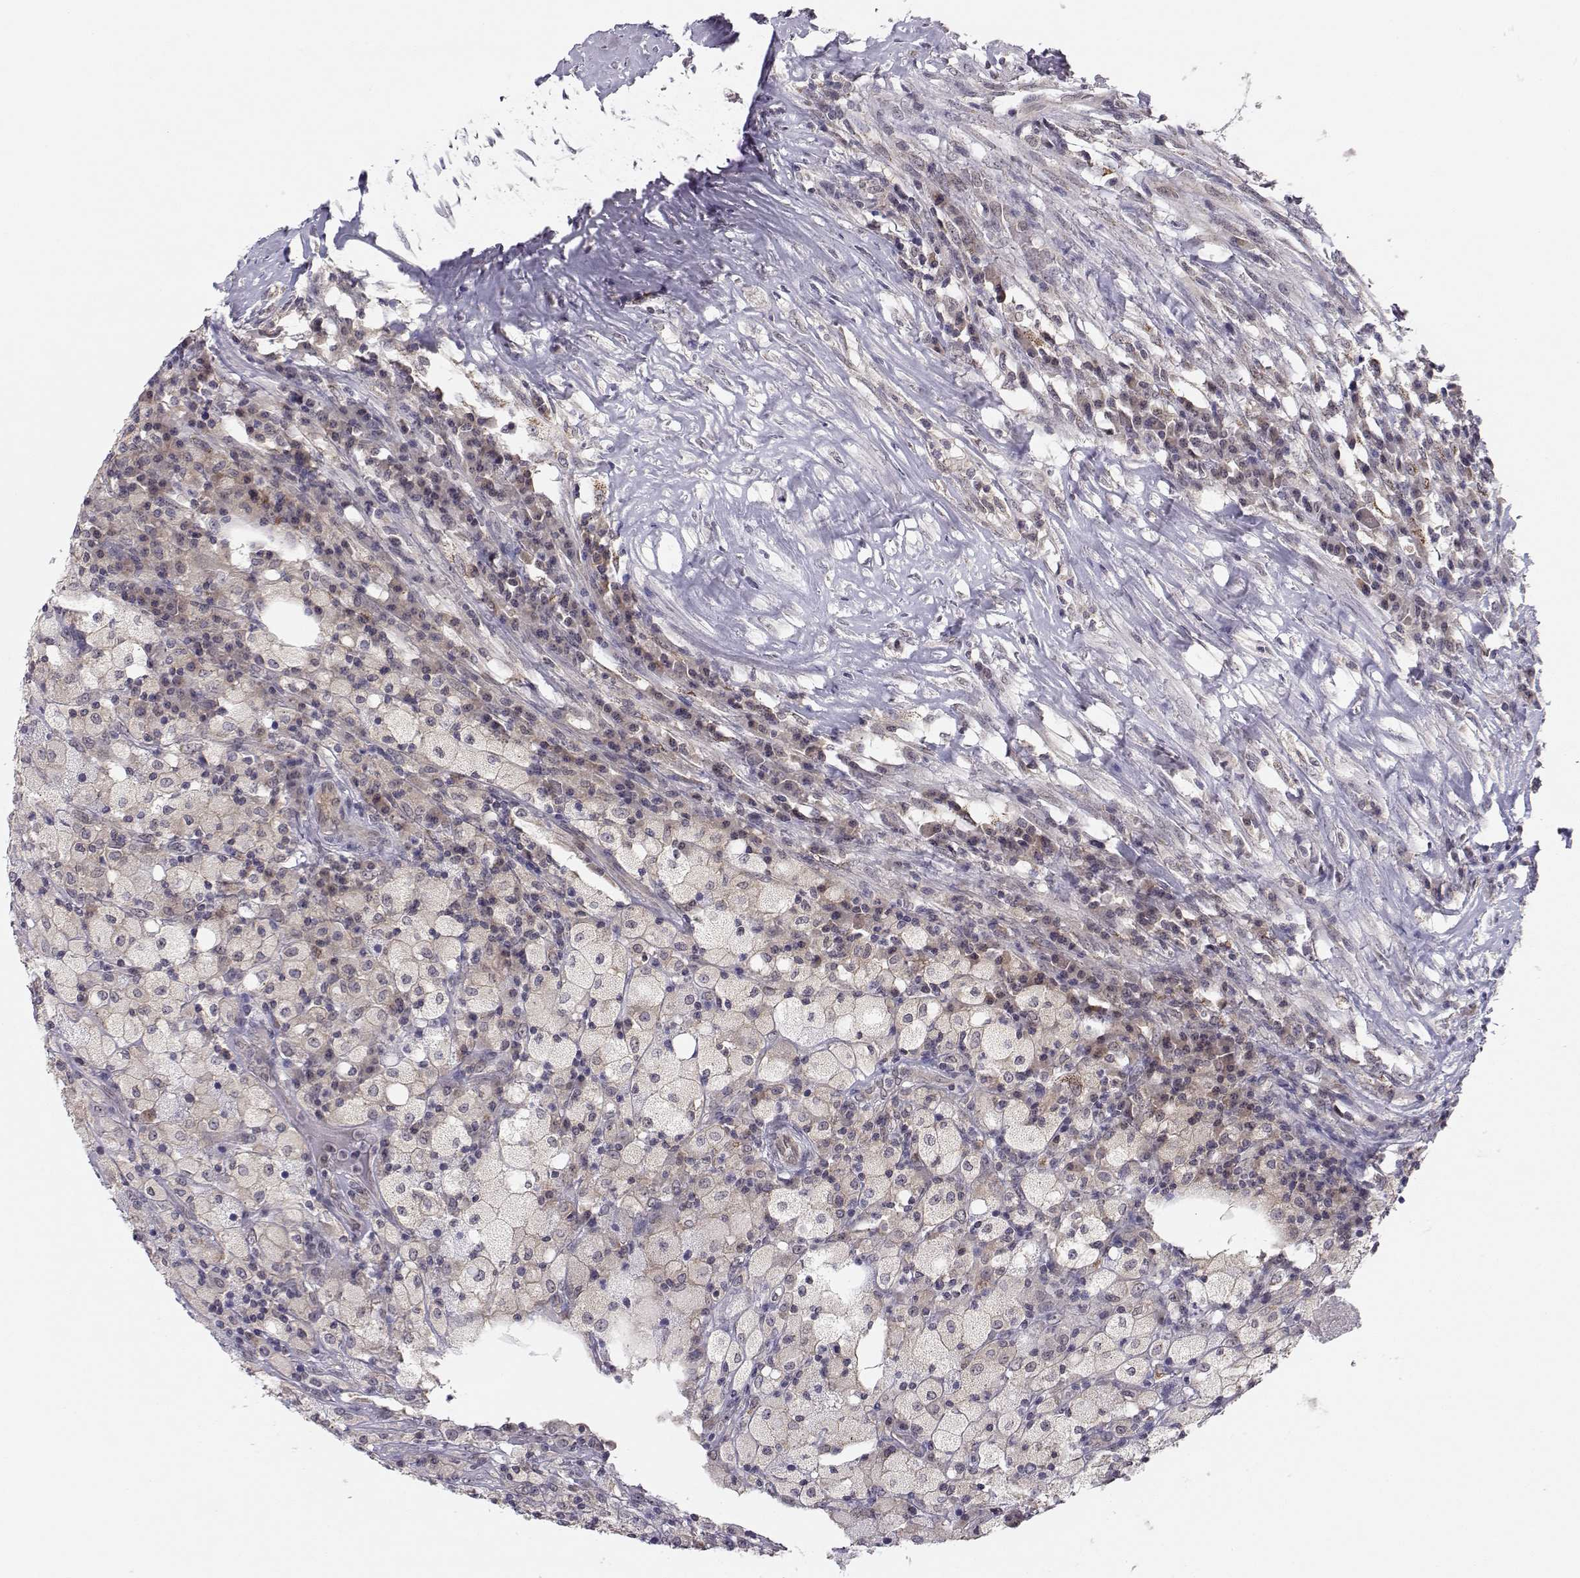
{"staining": {"intensity": "weak", "quantity": "25%-75%", "location": "cytoplasmic/membranous"}, "tissue": "testis cancer", "cell_type": "Tumor cells", "image_type": "cancer", "snomed": [{"axis": "morphology", "description": "Necrosis, NOS"}, {"axis": "morphology", "description": "Carcinoma, Embryonal, NOS"}, {"axis": "topography", "description": "Testis"}], "caption": "Immunohistochemical staining of human testis cancer (embryonal carcinoma) shows low levels of weak cytoplasmic/membranous protein staining in about 25%-75% of tumor cells.", "gene": "KIF13B", "patient": {"sex": "male", "age": 19}}